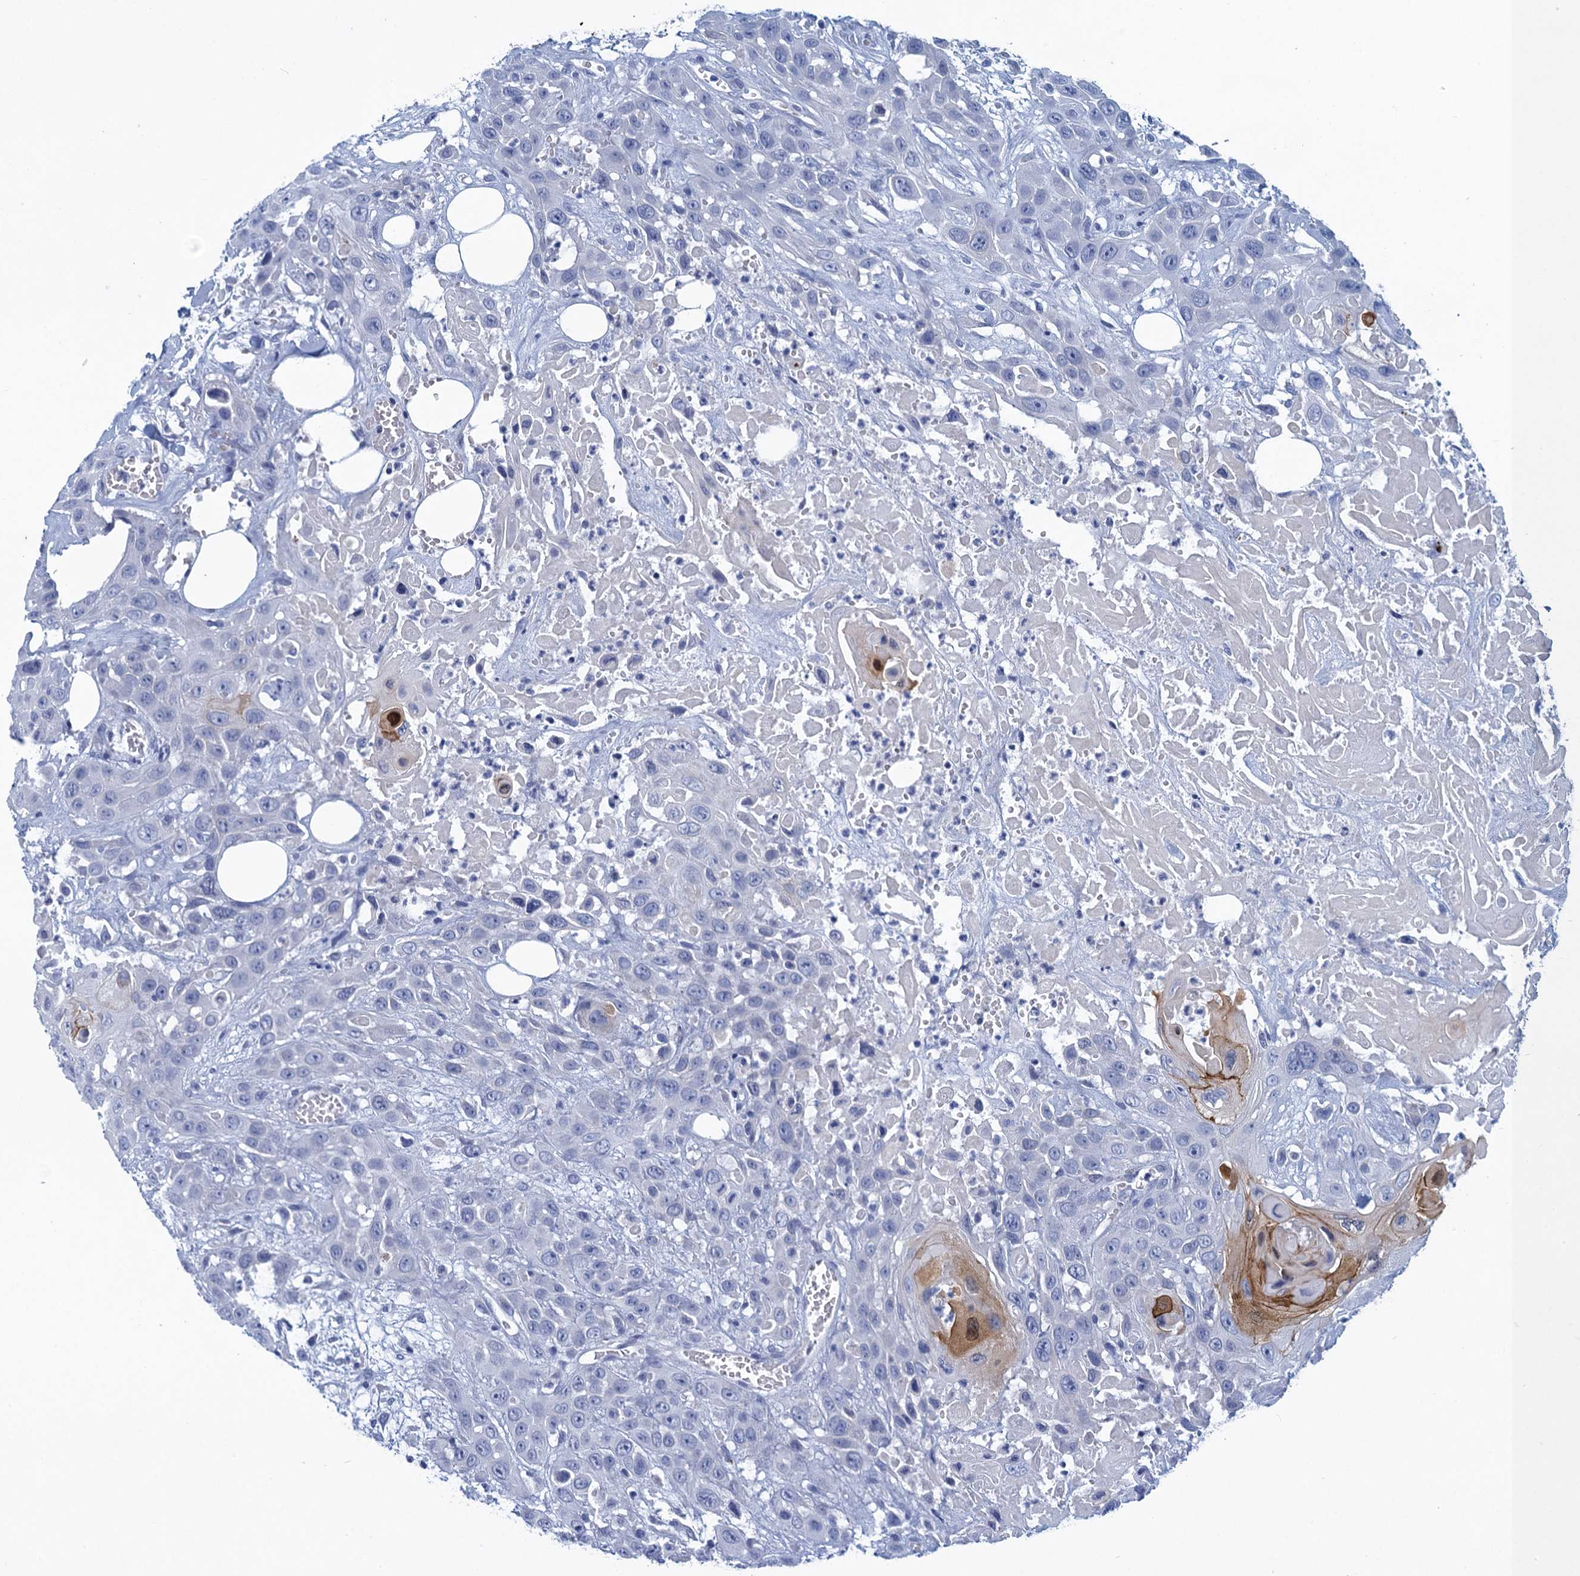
{"staining": {"intensity": "negative", "quantity": "none", "location": "none"}, "tissue": "head and neck cancer", "cell_type": "Tumor cells", "image_type": "cancer", "snomed": [{"axis": "morphology", "description": "Squamous cell carcinoma, NOS"}, {"axis": "topography", "description": "Head-Neck"}], "caption": "High power microscopy histopathology image of an IHC photomicrograph of head and neck cancer (squamous cell carcinoma), revealing no significant staining in tumor cells.", "gene": "SCEL", "patient": {"sex": "male", "age": 81}}